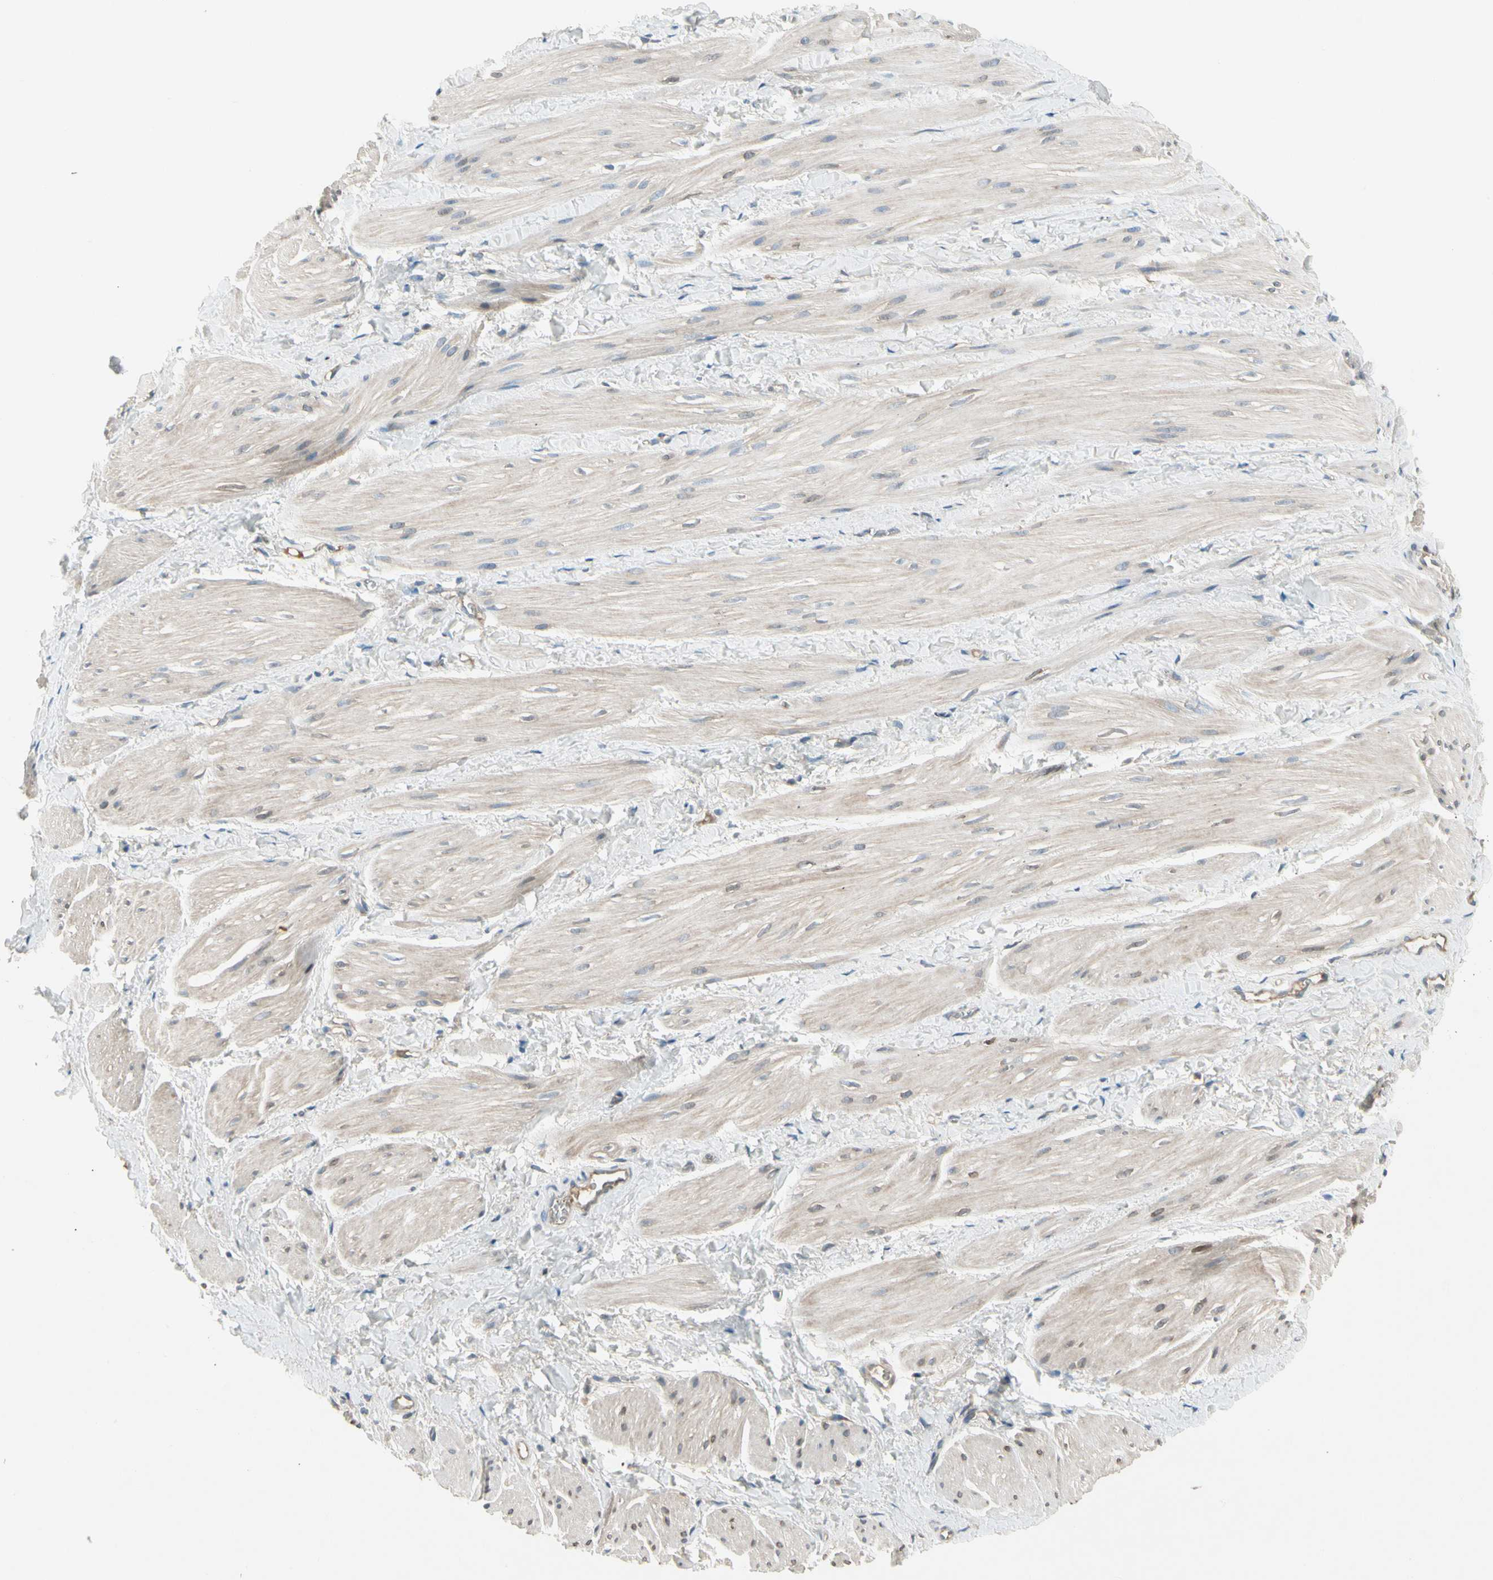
{"staining": {"intensity": "weak", "quantity": "25%-75%", "location": "cytoplasmic/membranous"}, "tissue": "smooth muscle", "cell_type": "Smooth muscle cells", "image_type": "normal", "snomed": [{"axis": "morphology", "description": "Normal tissue, NOS"}, {"axis": "topography", "description": "Smooth muscle"}], "caption": "Brown immunohistochemical staining in benign human smooth muscle displays weak cytoplasmic/membranous expression in approximately 25%-75% of smooth muscle cells.", "gene": "PANK2", "patient": {"sex": "male", "age": 16}}